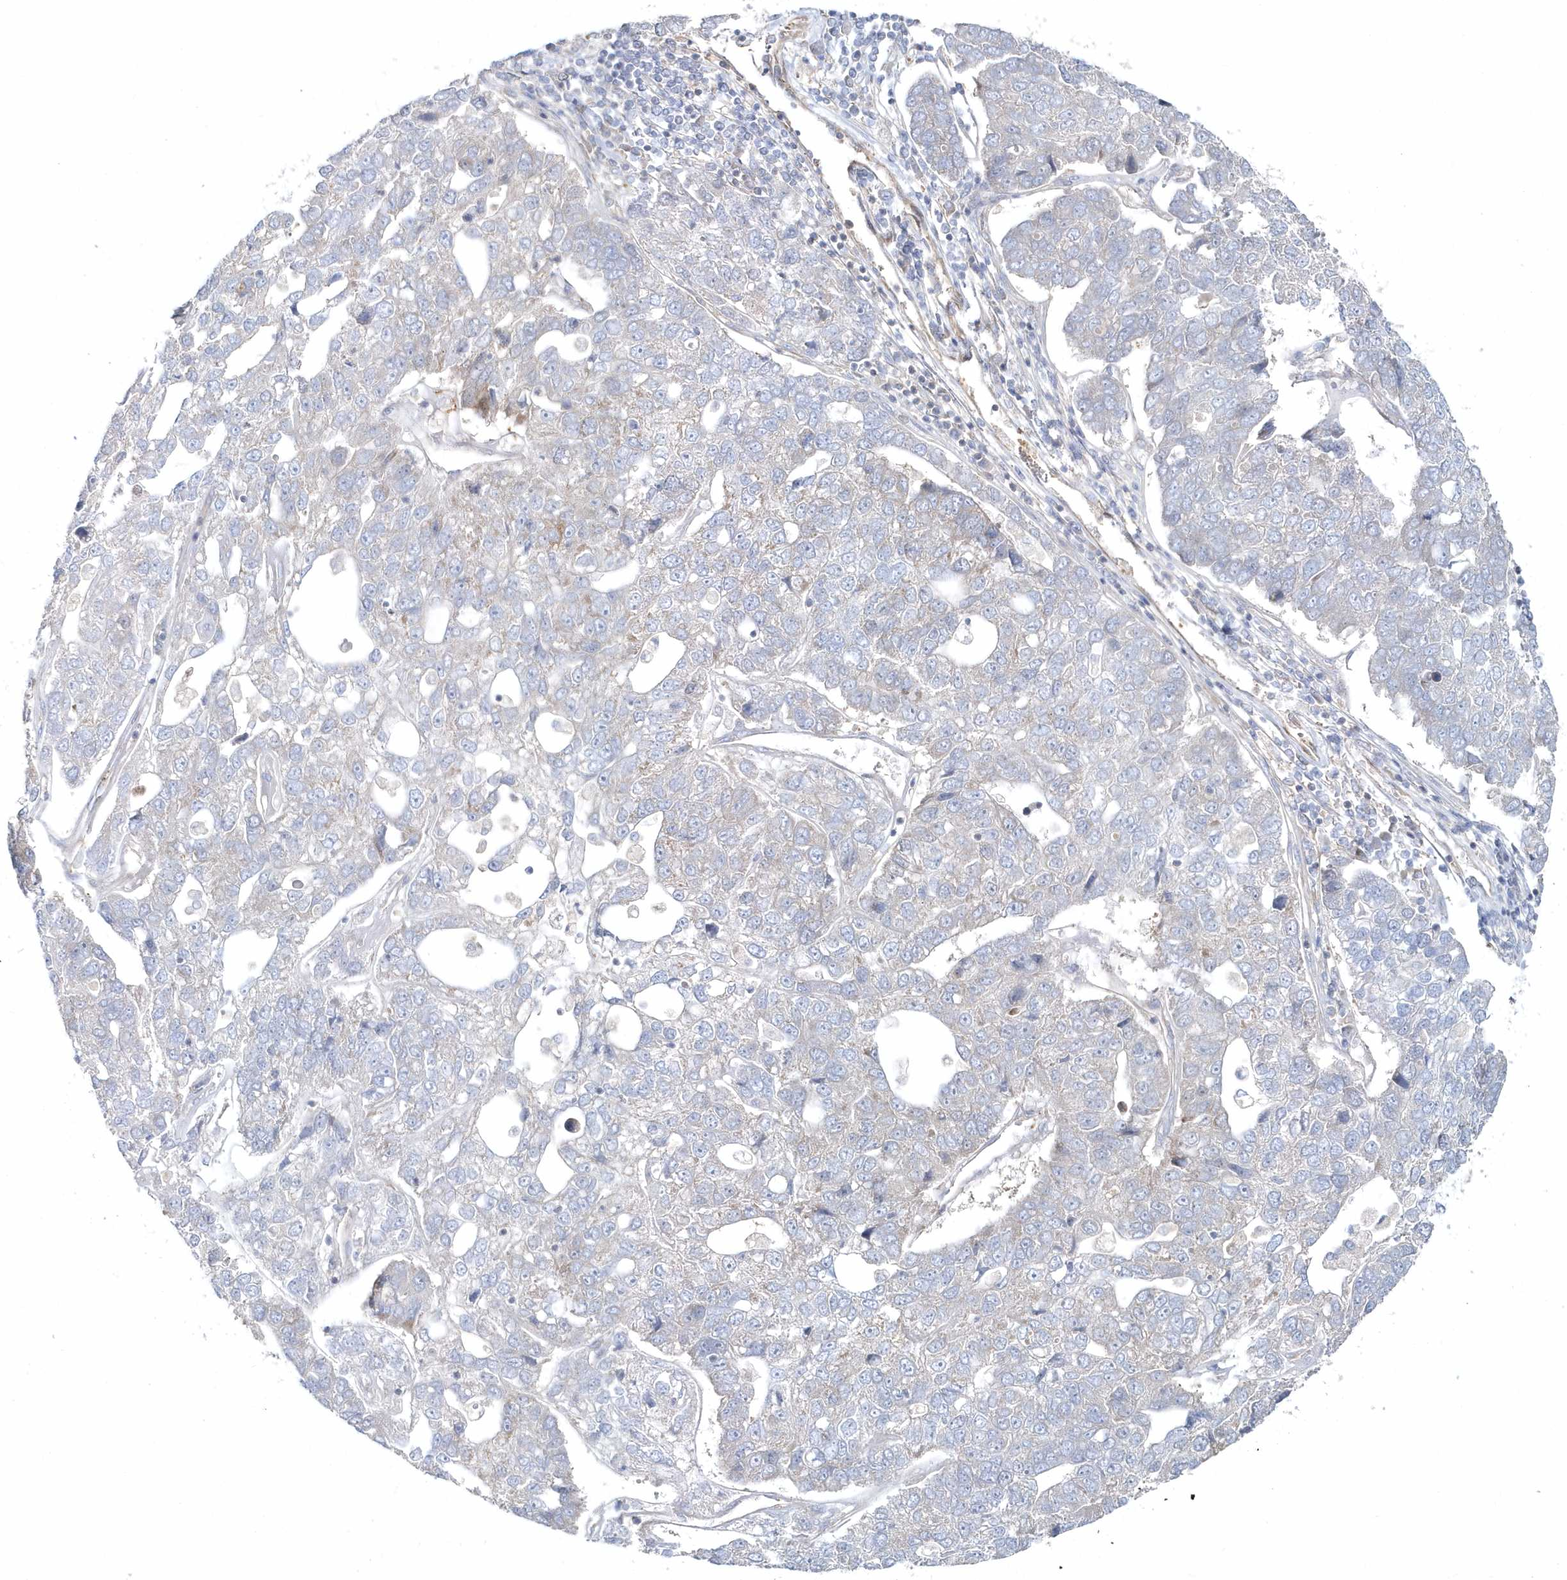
{"staining": {"intensity": "weak", "quantity": "<25%", "location": "cytoplasmic/membranous"}, "tissue": "pancreatic cancer", "cell_type": "Tumor cells", "image_type": "cancer", "snomed": [{"axis": "morphology", "description": "Adenocarcinoma, NOS"}, {"axis": "topography", "description": "Pancreas"}], "caption": "Immunohistochemistry (IHC) image of neoplastic tissue: human adenocarcinoma (pancreatic) stained with DAB (3,3'-diaminobenzidine) exhibits no significant protein expression in tumor cells.", "gene": "LEXM", "patient": {"sex": "female", "age": 61}}